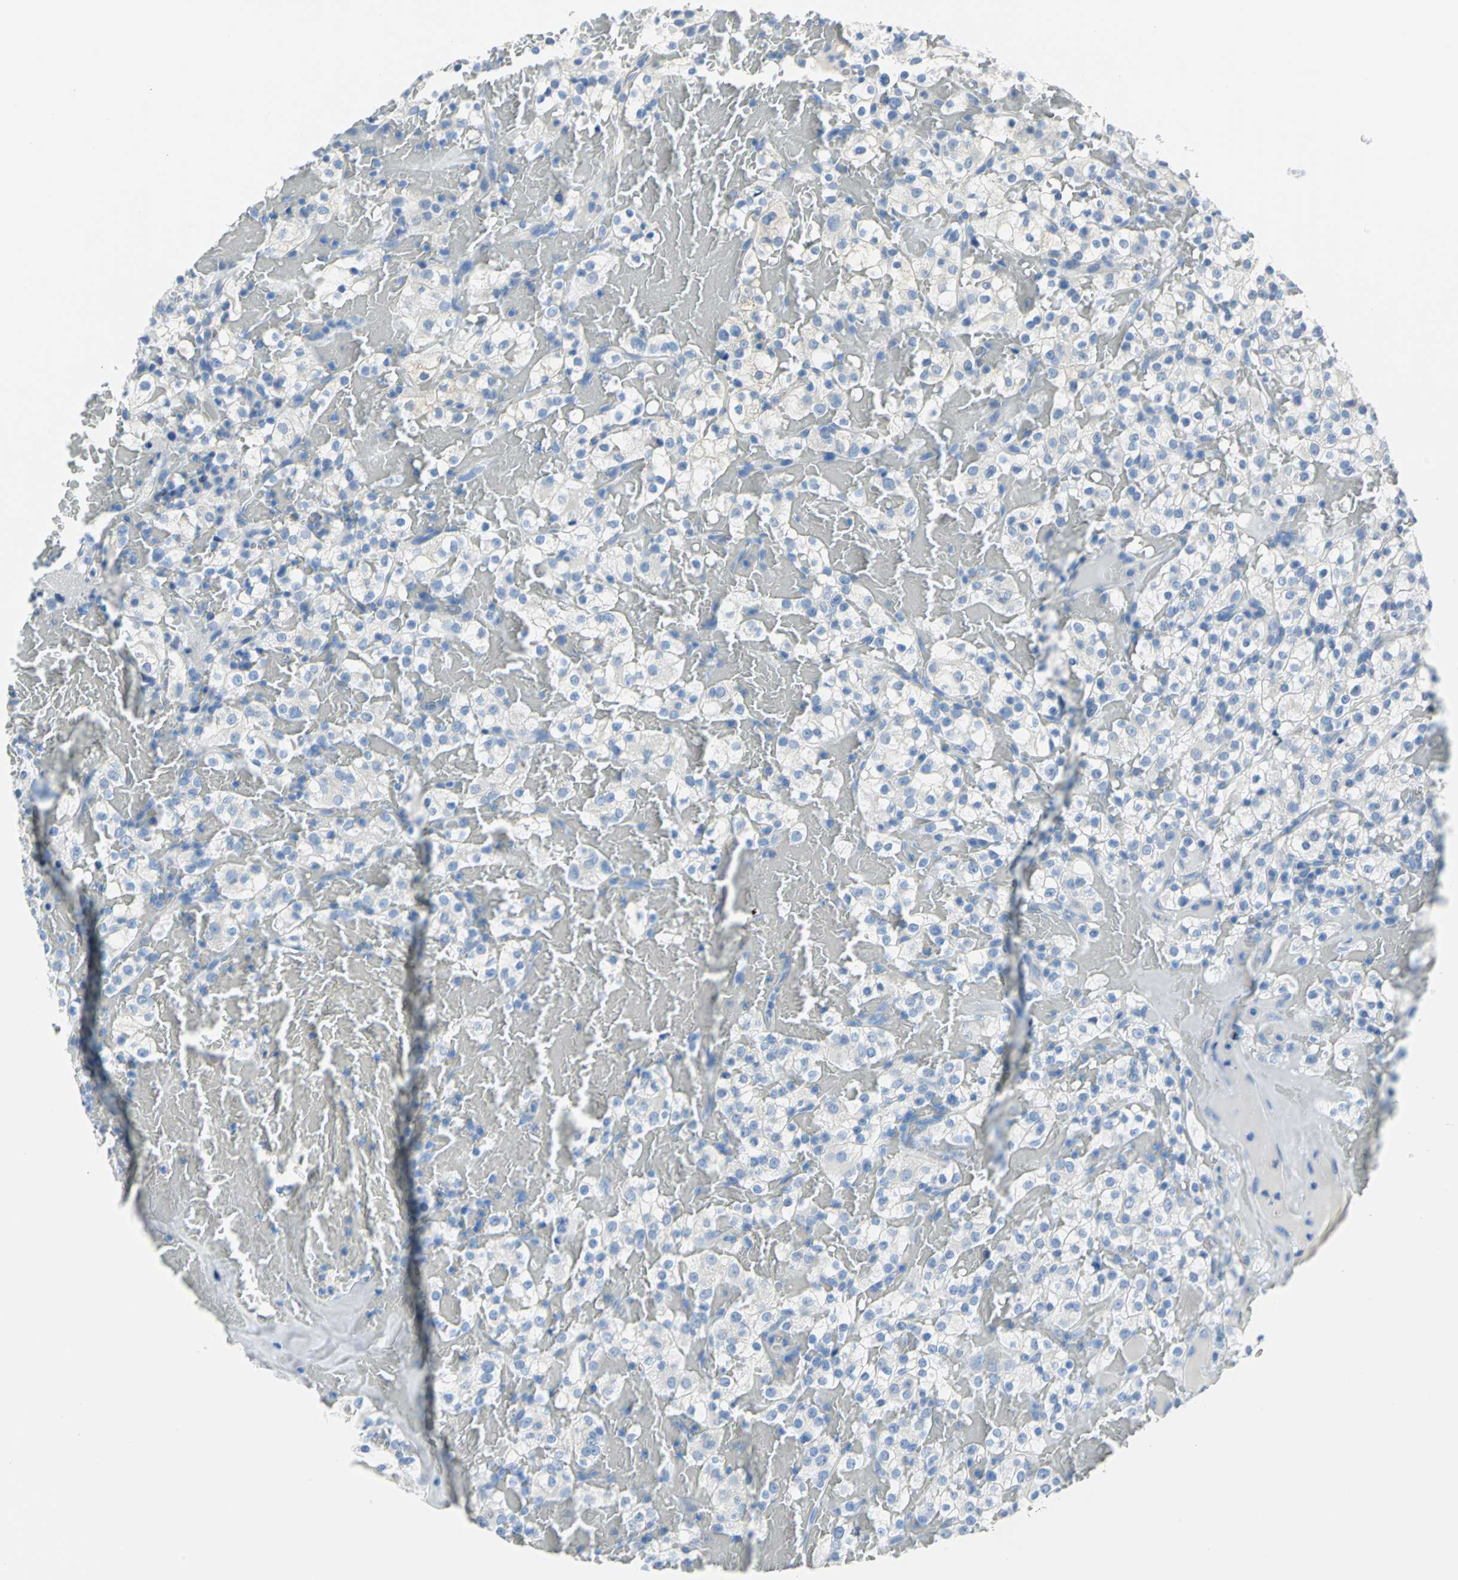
{"staining": {"intensity": "negative", "quantity": "none", "location": "none"}, "tissue": "renal cancer", "cell_type": "Tumor cells", "image_type": "cancer", "snomed": [{"axis": "morphology", "description": "Normal tissue, NOS"}, {"axis": "morphology", "description": "Adenocarcinoma, NOS"}, {"axis": "topography", "description": "Kidney"}], "caption": "Protein analysis of adenocarcinoma (renal) shows no significant positivity in tumor cells.", "gene": "SFN", "patient": {"sex": "female", "age": 72}}